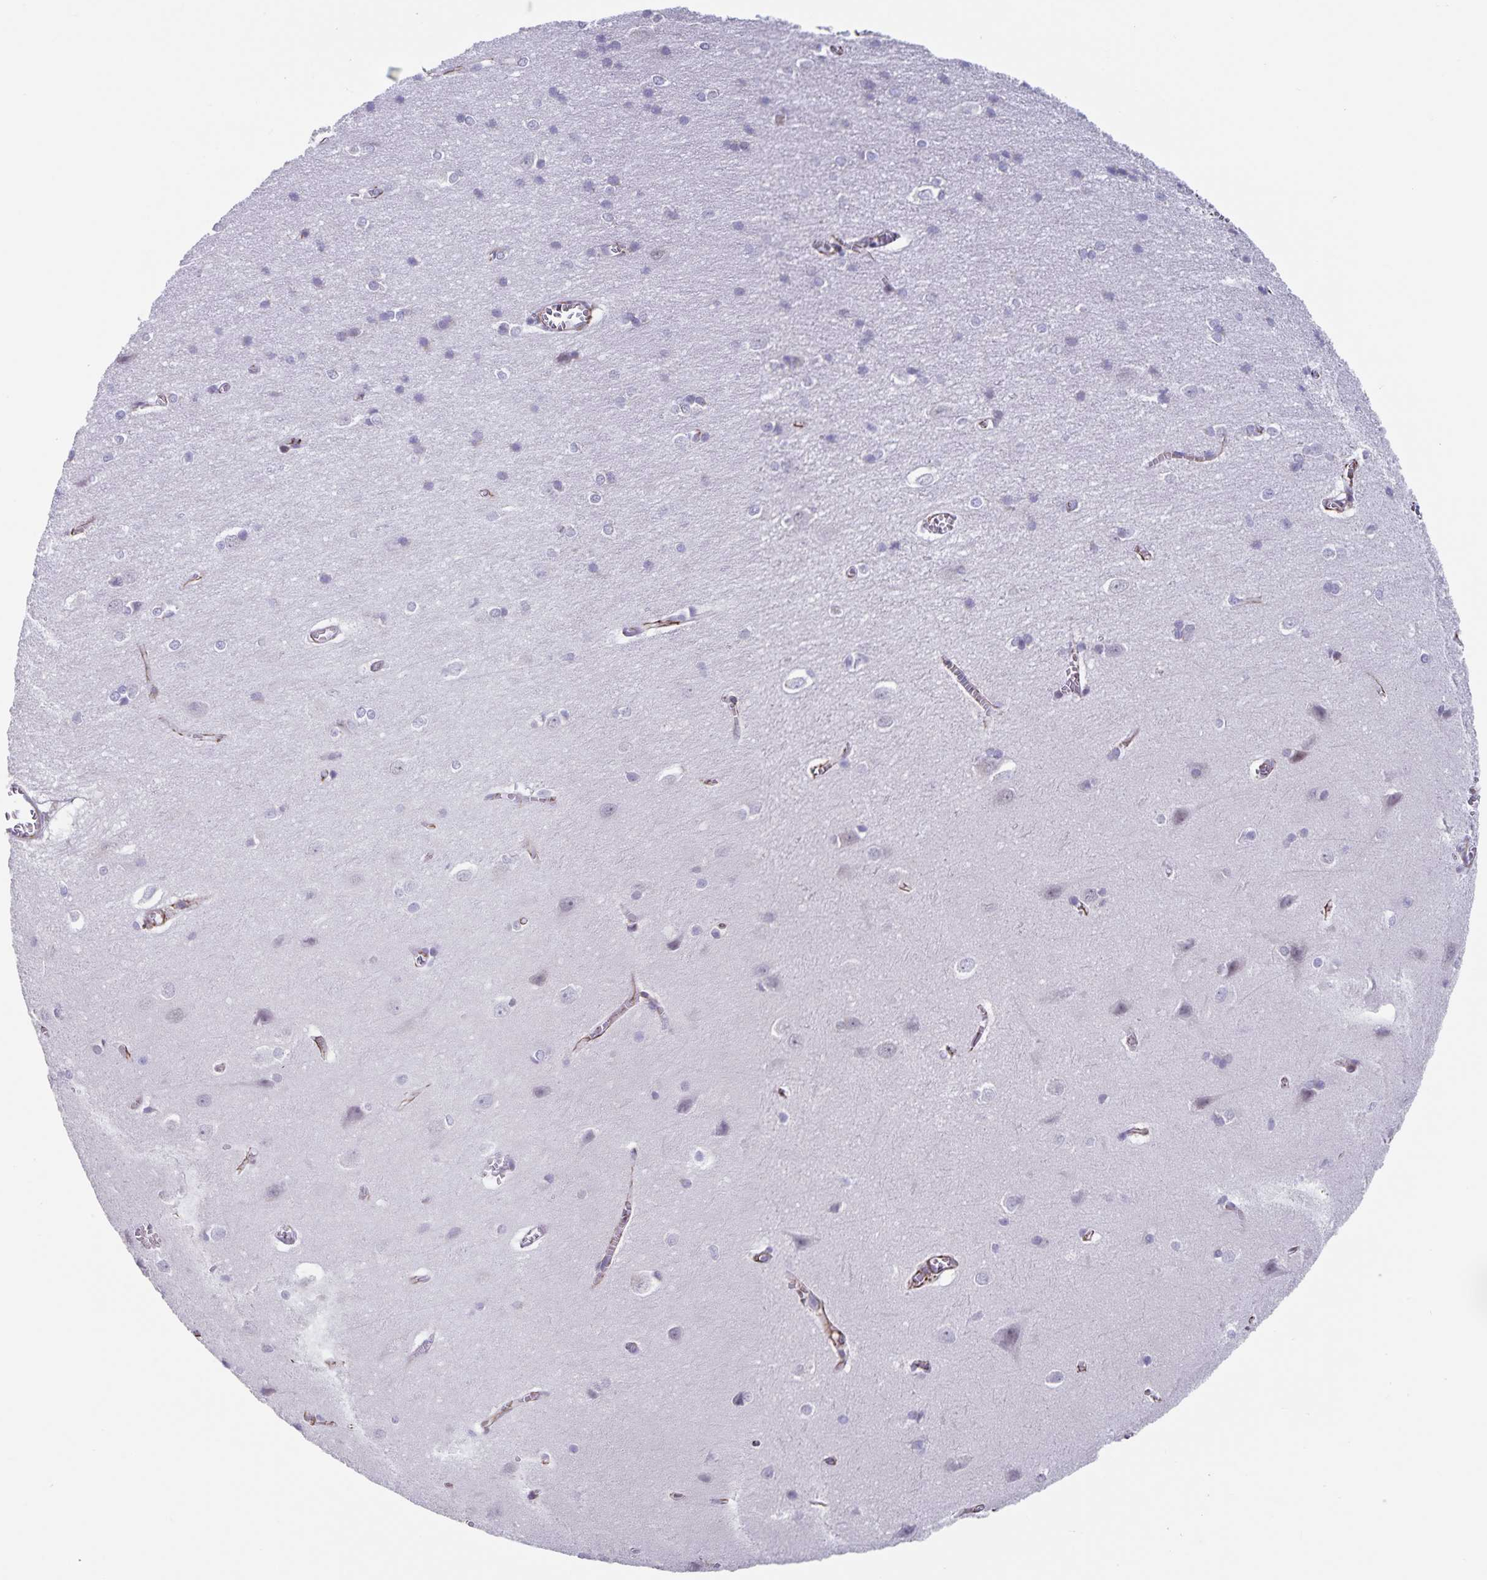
{"staining": {"intensity": "weak", "quantity": "<25%", "location": "cytoplasmic/membranous"}, "tissue": "cerebral cortex", "cell_type": "Endothelial cells", "image_type": "normal", "snomed": [{"axis": "morphology", "description": "Normal tissue, NOS"}, {"axis": "topography", "description": "Cerebral cortex"}], "caption": "The micrograph reveals no significant positivity in endothelial cells of cerebral cortex. (DAB IHC with hematoxylin counter stain).", "gene": "SYNM", "patient": {"sex": "male", "age": 37}}